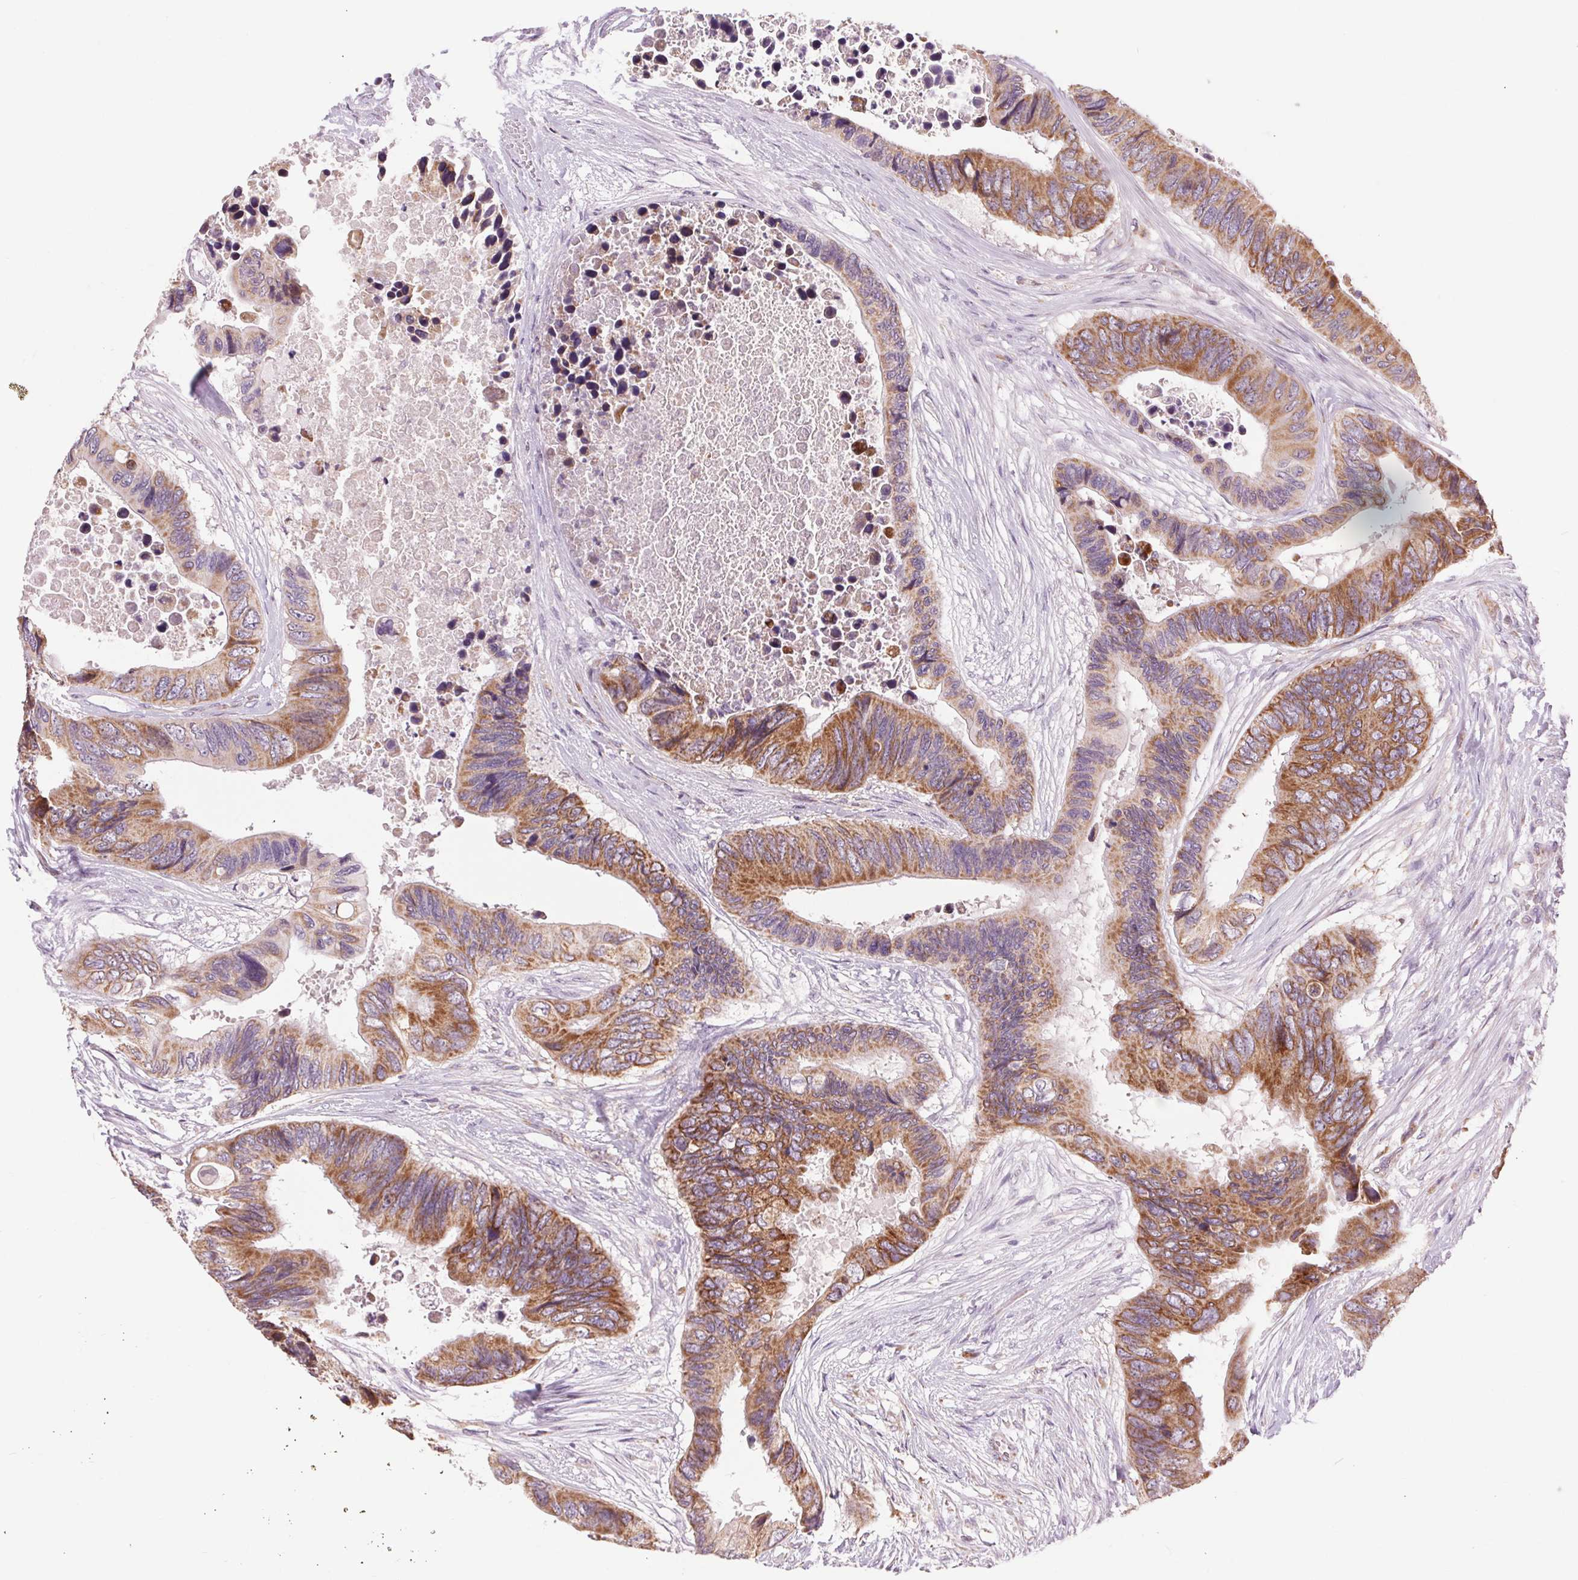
{"staining": {"intensity": "strong", "quantity": "25%-75%", "location": "cytoplasmic/membranous"}, "tissue": "colorectal cancer", "cell_type": "Tumor cells", "image_type": "cancer", "snomed": [{"axis": "morphology", "description": "Adenocarcinoma, NOS"}, {"axis": "topography", "description": "Rectum"}], "caption": "DAB immunohistochemical staining of human colorectal adenocarcinoma exhibits strong cytoplasmic/membranous protein positivity in about 25%-75% of tumor cells.", "gene": "COX6A1", "patient": {"sex": "male", "age": 63}}